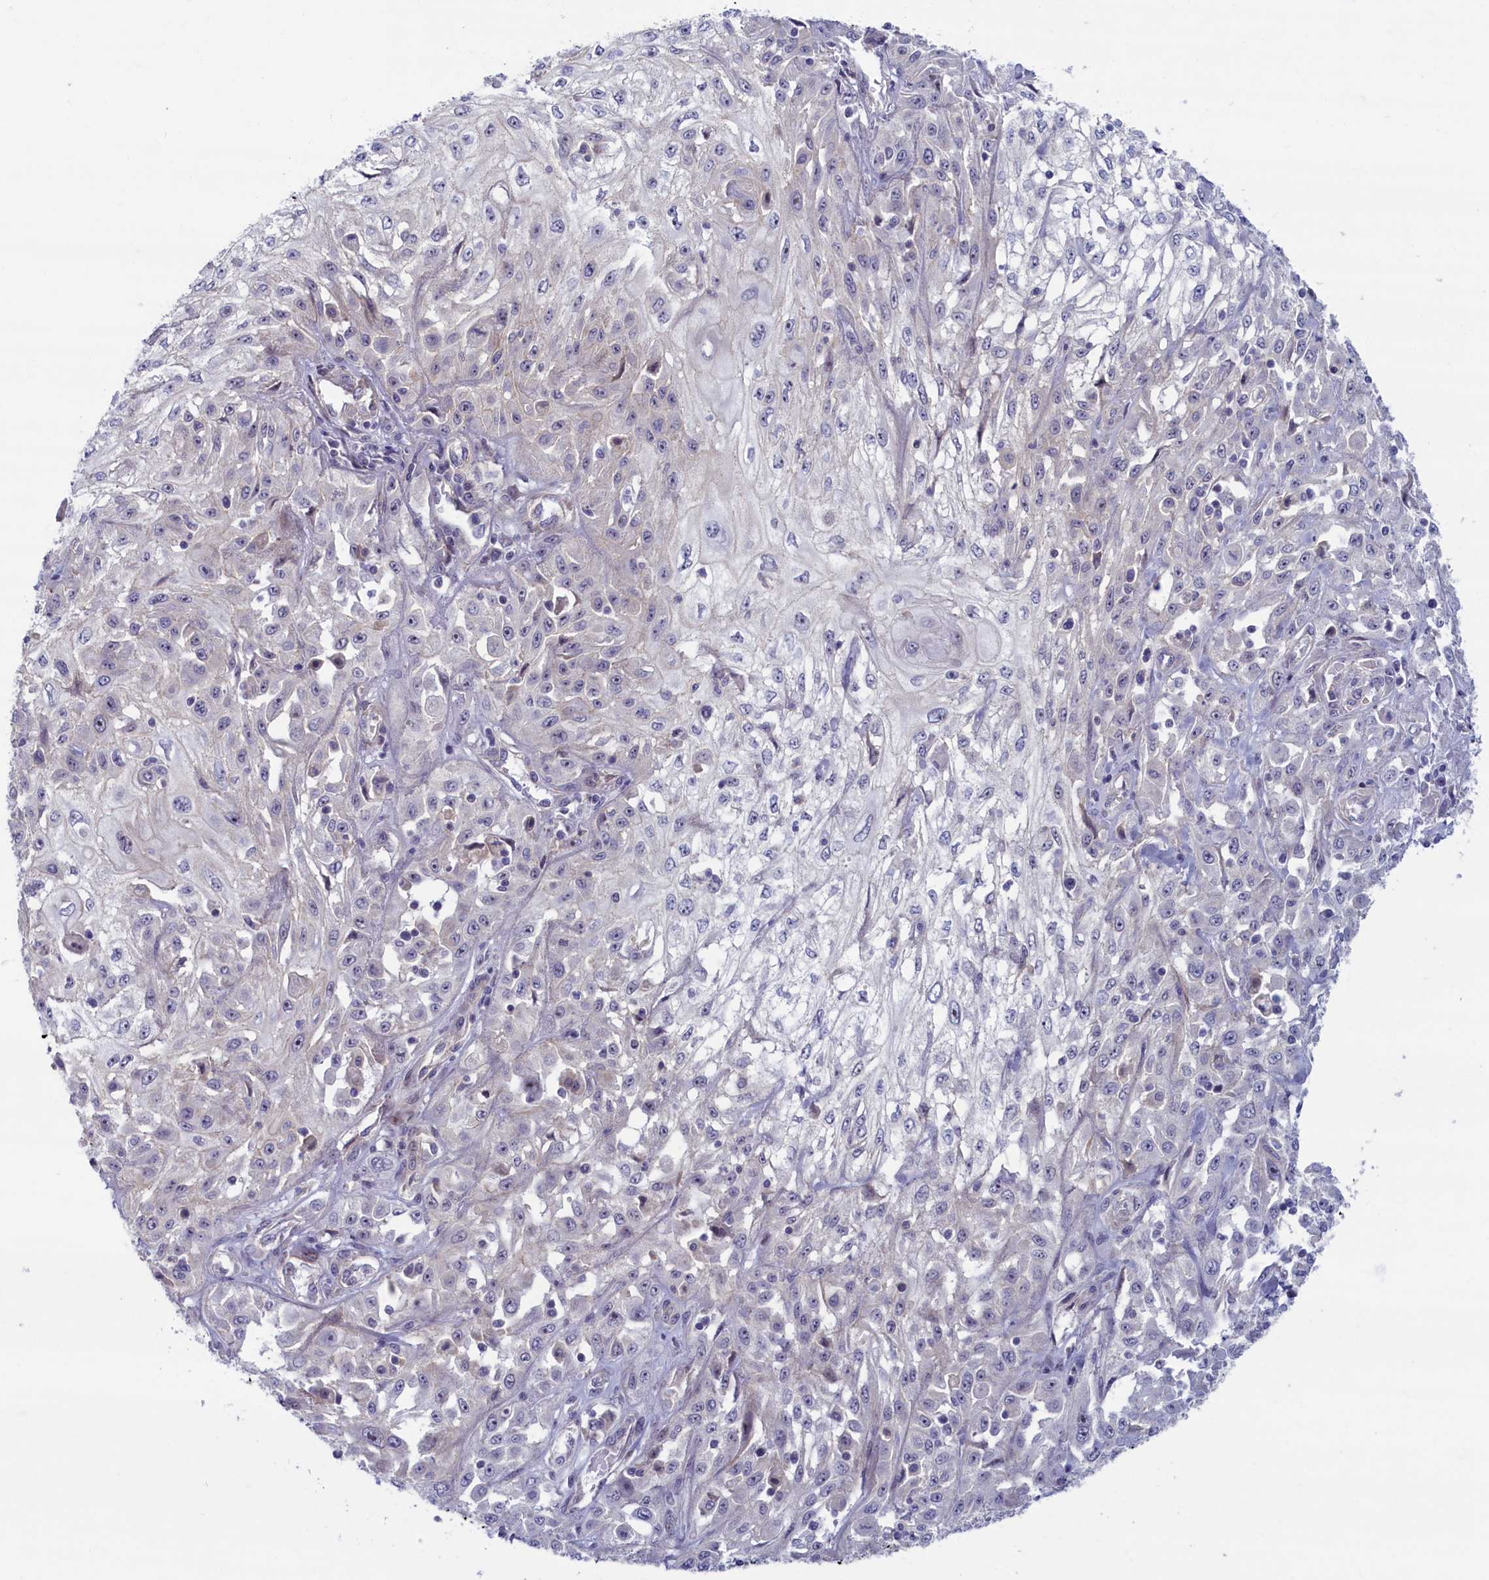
{"staining": {"intensity": "negative", "quantity": "none", "location": "none"}, "tissue": "skin cancer", "cell_type": "Tumor cells", "image_type": "cancer", "snomed": [{"axis": "morphology", "description": "Squamous cell carcinoma, NOS"}, {"axis": "morphology", "description": "Squamous cell carcinoma, metastatic, NOS"}, {"axis": "topography", "description": "Skin"}, {"axis": "topography", "description": "Lymph node"}], "caption": "An immunohistochemistry (IHC) image of skin cancer is shown. There is no staining in tumor cells of skin cancer.", "gene": "TRPM4", "patient": {"sex": "male", "age": 75}}